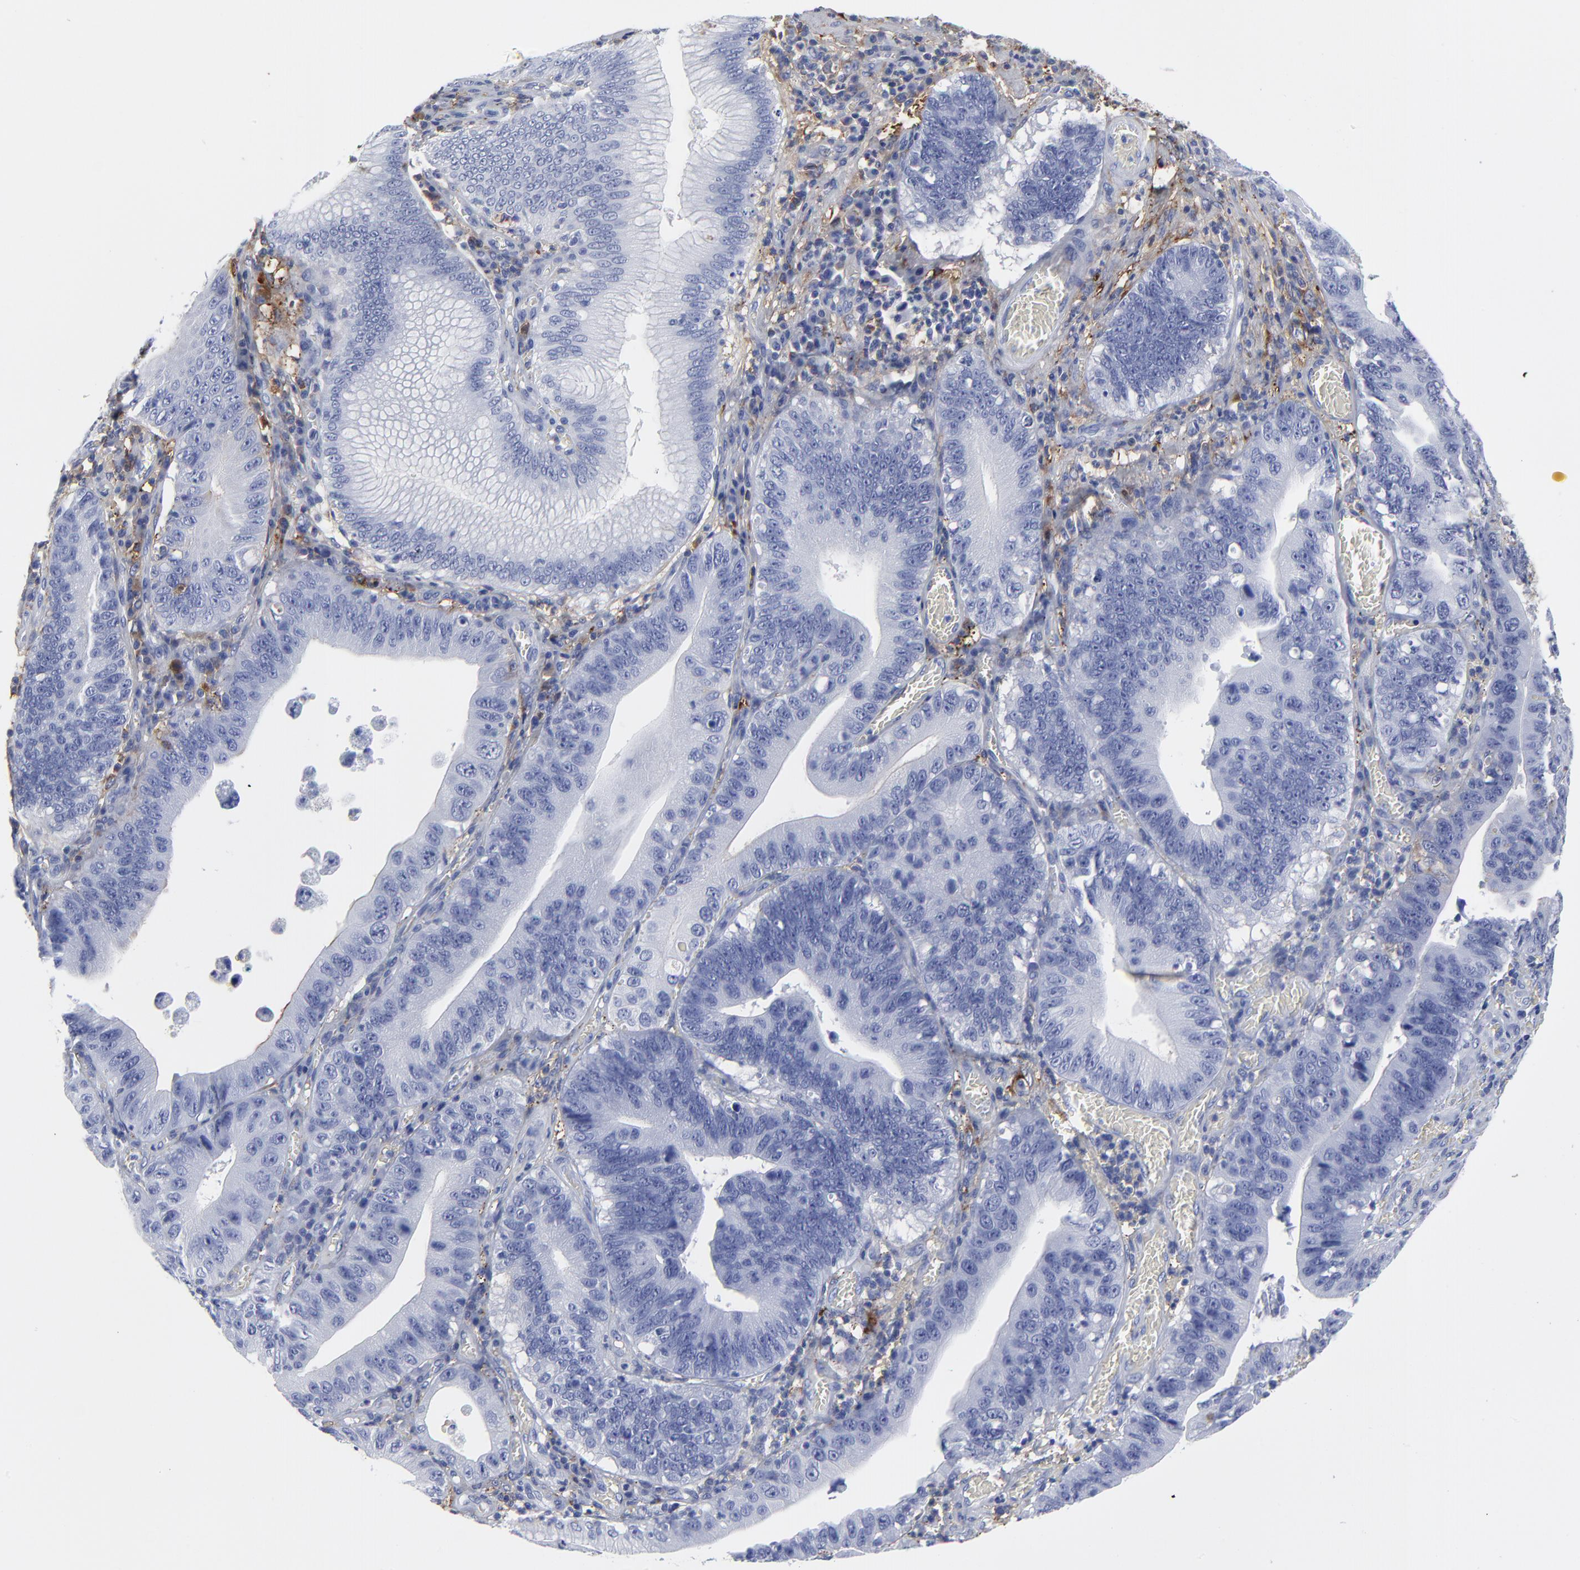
{"staining": {"intensity": "negative", "quantity": "none", "location": "none"}, "tissue": "stomach cancer", "cell_type": "Tumor cells", "image_type": "cancer", "snomed": [{"axis": "morphology", "description": "Adenocarcinoma, NOS"}, {"axis": "topography", "description": "Stomach"}, {"axis": "topography", "description": "Gastric cardia"}], "caption": "Immunohistochemical staining of stomach cancer demonstrates no significant expression in tumor cells.", "gene": "DCN", "patient": {"sex": "male", "age": 59}}